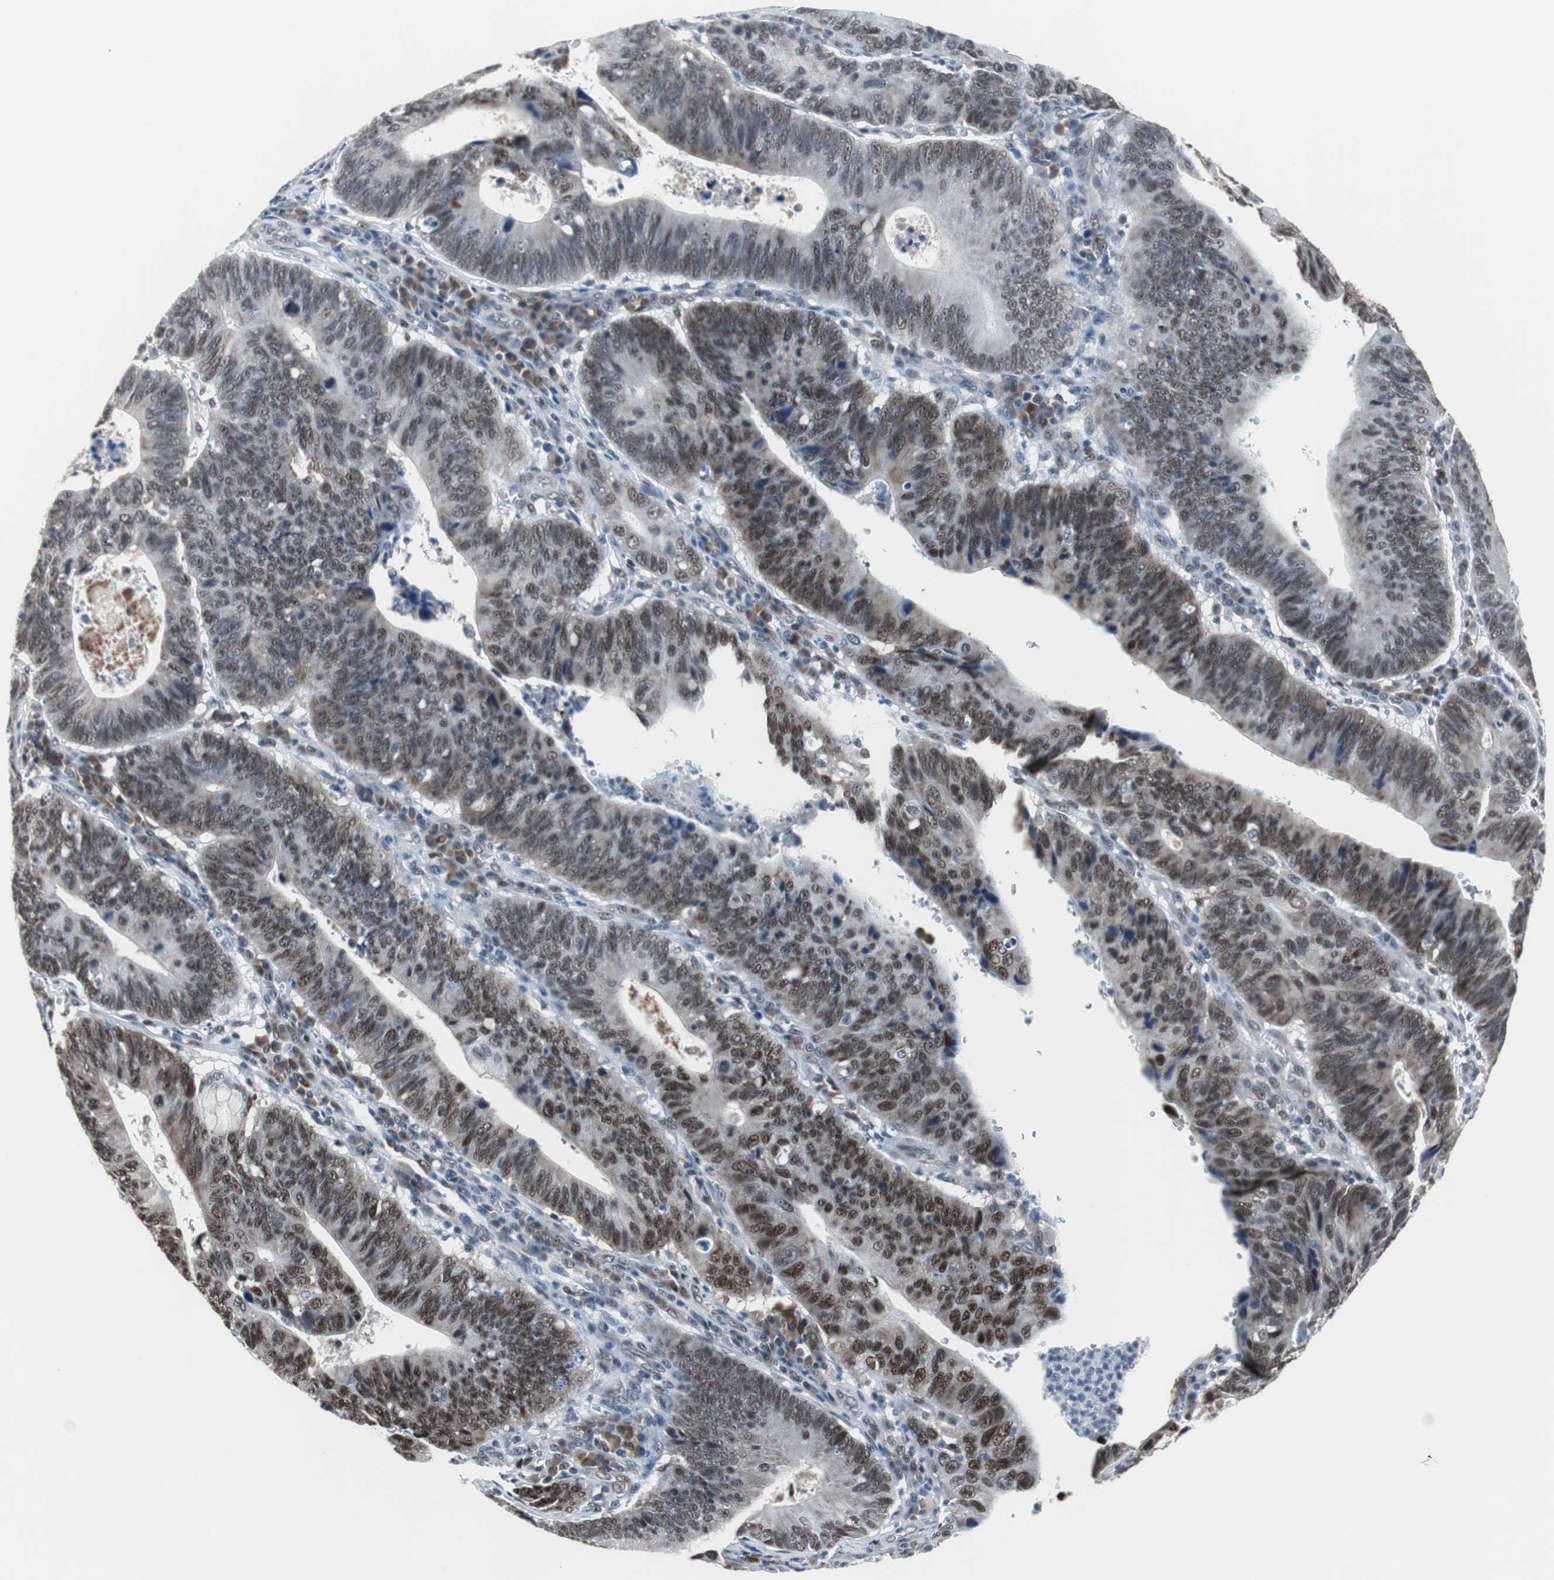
{"staining": {"intensity": "moderate", "quantity": ">75%", "location": "nuclear"}, "tissue": "stomach cancer", "cell_type": "Tumor cells", "image_type": "cancer", "snomed": [{"axis": "morphology", "description": "Adenocarcinoma, NOS"}, {"axis": "topography", "description": "Stomach"}], "caption": "This is a photomicrograph of IHC staining of adenocarcinoma (stomach), which shows moderate positivity in the nuclear of tumor cells.", "gene": "ZHX2", "patient": {"sex": "male", "age": 59}}